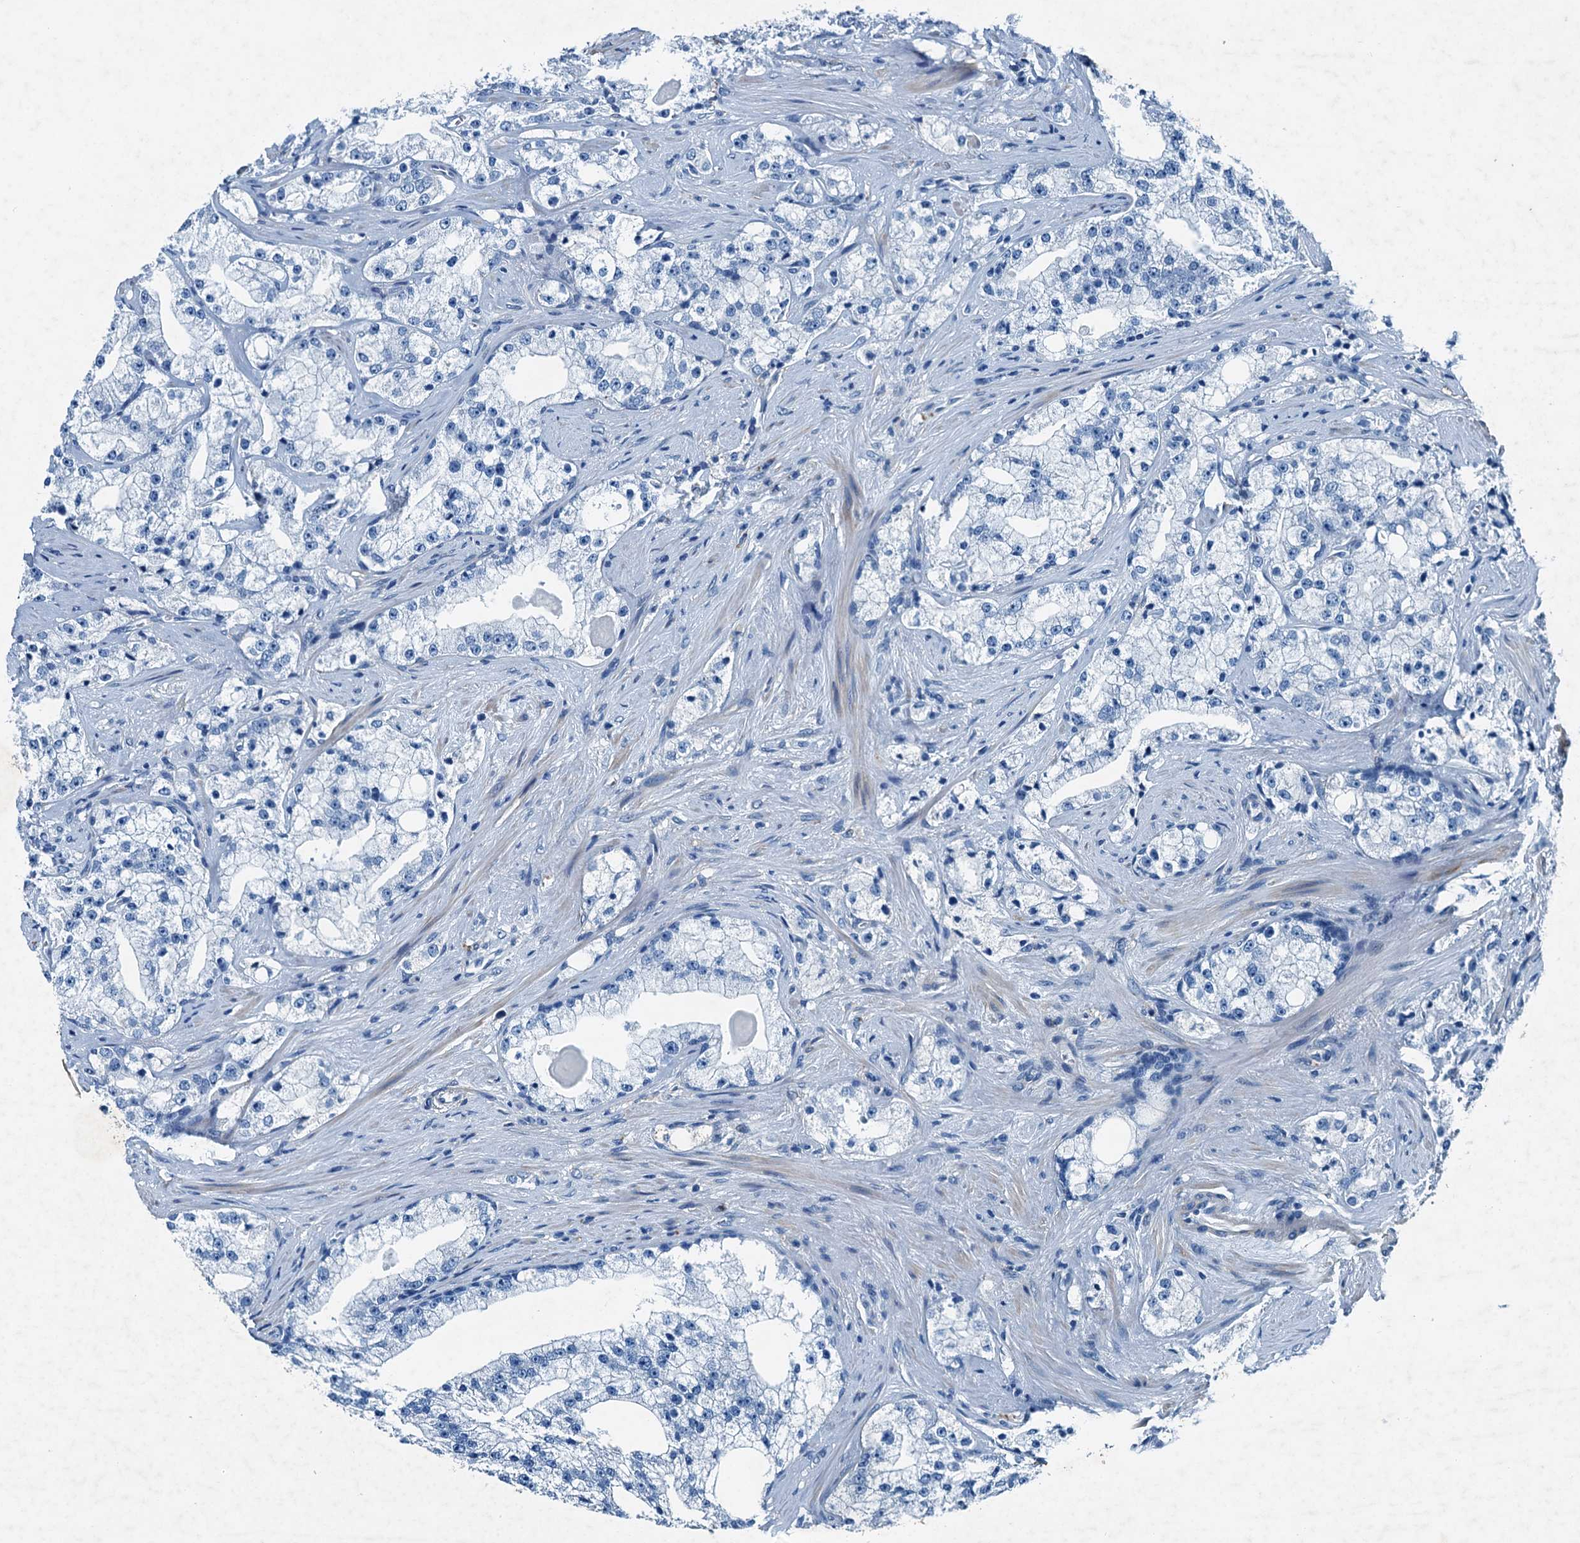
{"staining": {"intensity": "negative", "quantity": "none", "location": "none"}, "tissue": "prostate cancer", "cell_type": "Tumor cells", "image_type": "cancer", "snomed": [{"axis": "morphology", "description": "Adenocarcinoma, High grade"}, {"axis": "topography", "description": "Prostate"}], "caption": "The immunohistochemistry (IHC) histopathology image has no significant expression in tumor cells of prostate cancer (adenocarcinoma (high-grade)) tissue.", "gene": "RAB3IL1", "patient": {"sex": "male", "age": 64}}